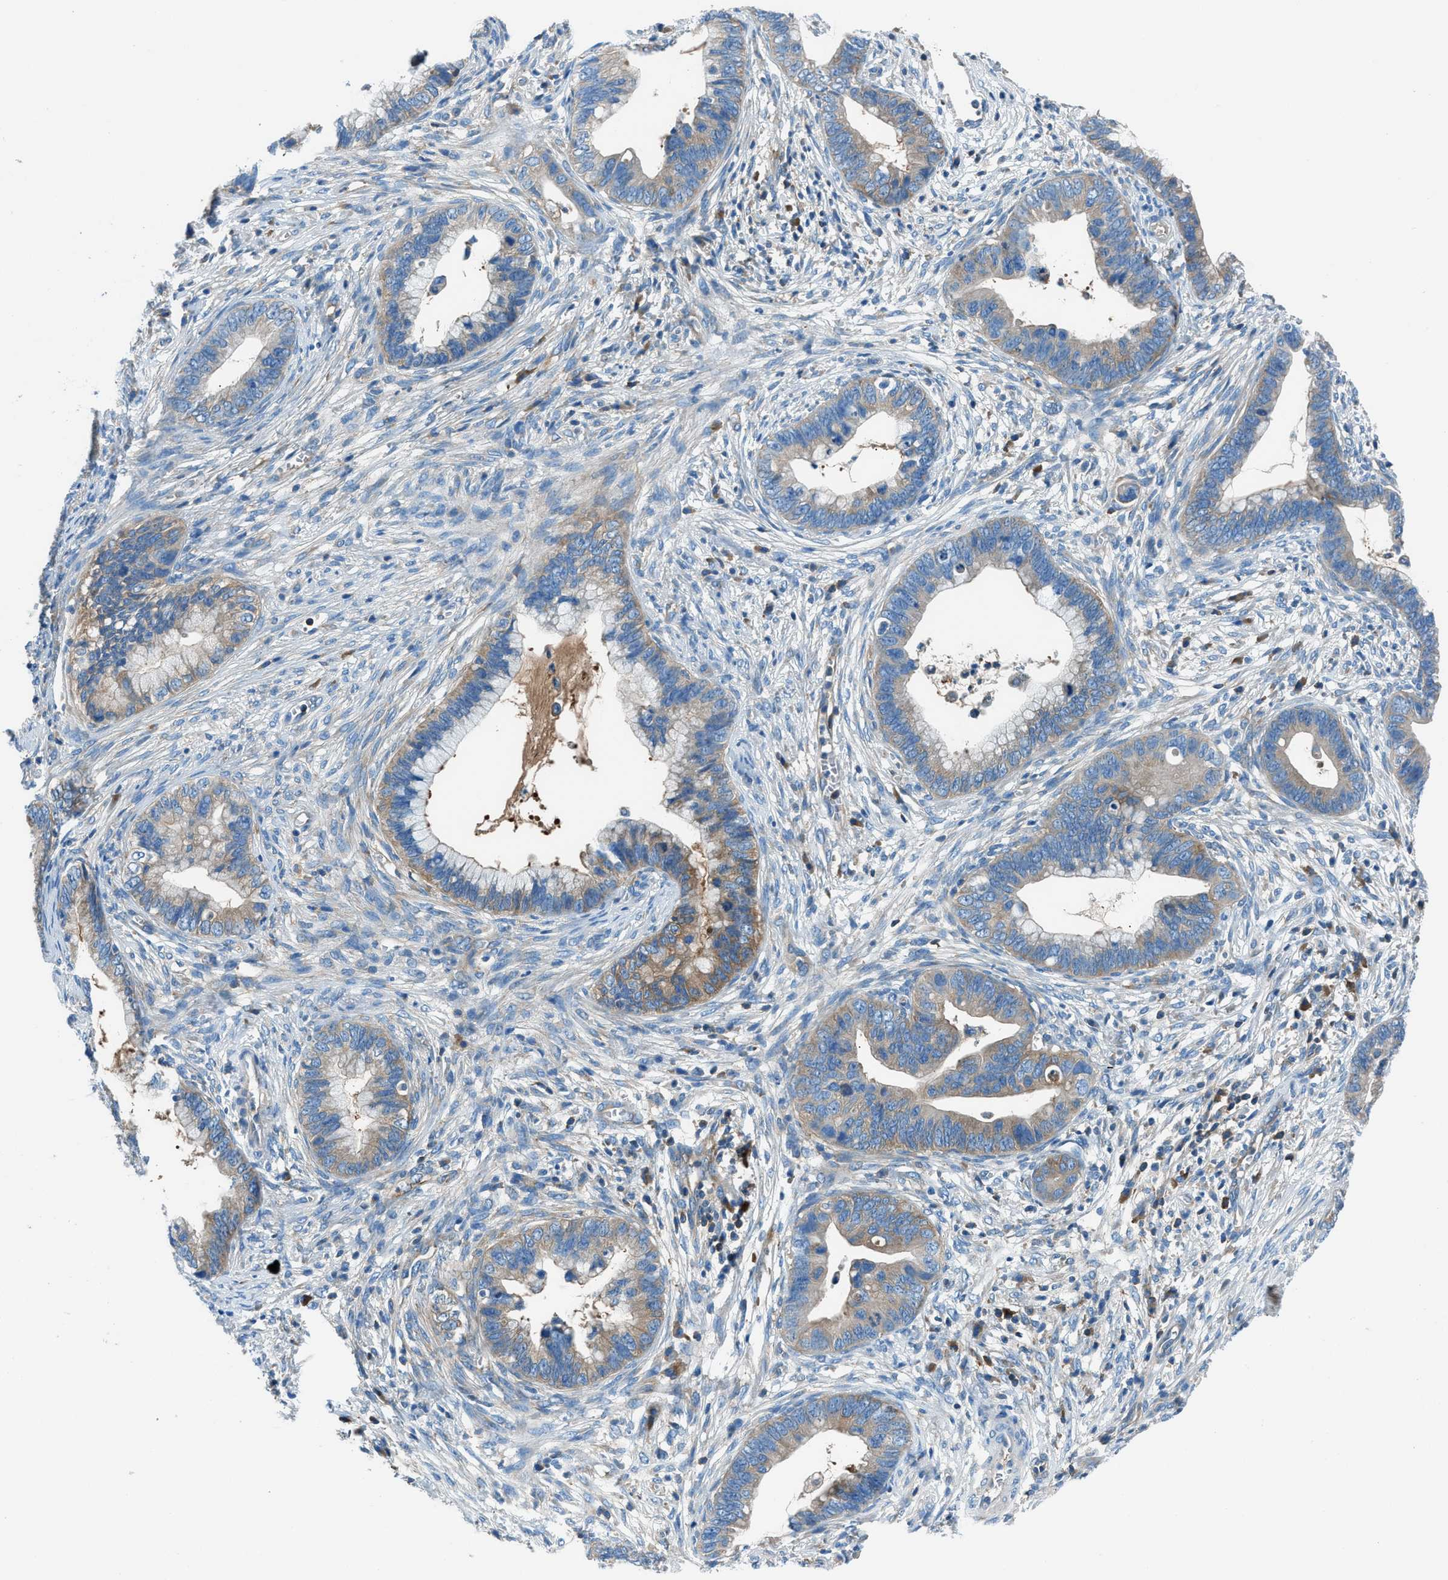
{"staining": {"intensity": "moderate", "quantity": "25%-75%", "location": "cytoplasmic/membranous"}, "tissue": "cervical cancer", "cell_type": "Tumor cells", "image_type": "cancer", "snomed": [{"axis": "morphology", "description": "Adenocarcinoma, NOS"}, {"axis": "topography", "description": "Cervix"}], "caption": "Cervical cancer tissue exhibits moderate cytoplasmic/membranous positivity in about 25%-75% of tumor cells The protein of interest is shown in brown color, while the nuclei are stained blue.", "gene": "SARS1", "patient": {"sex": "female", "age": 44}}